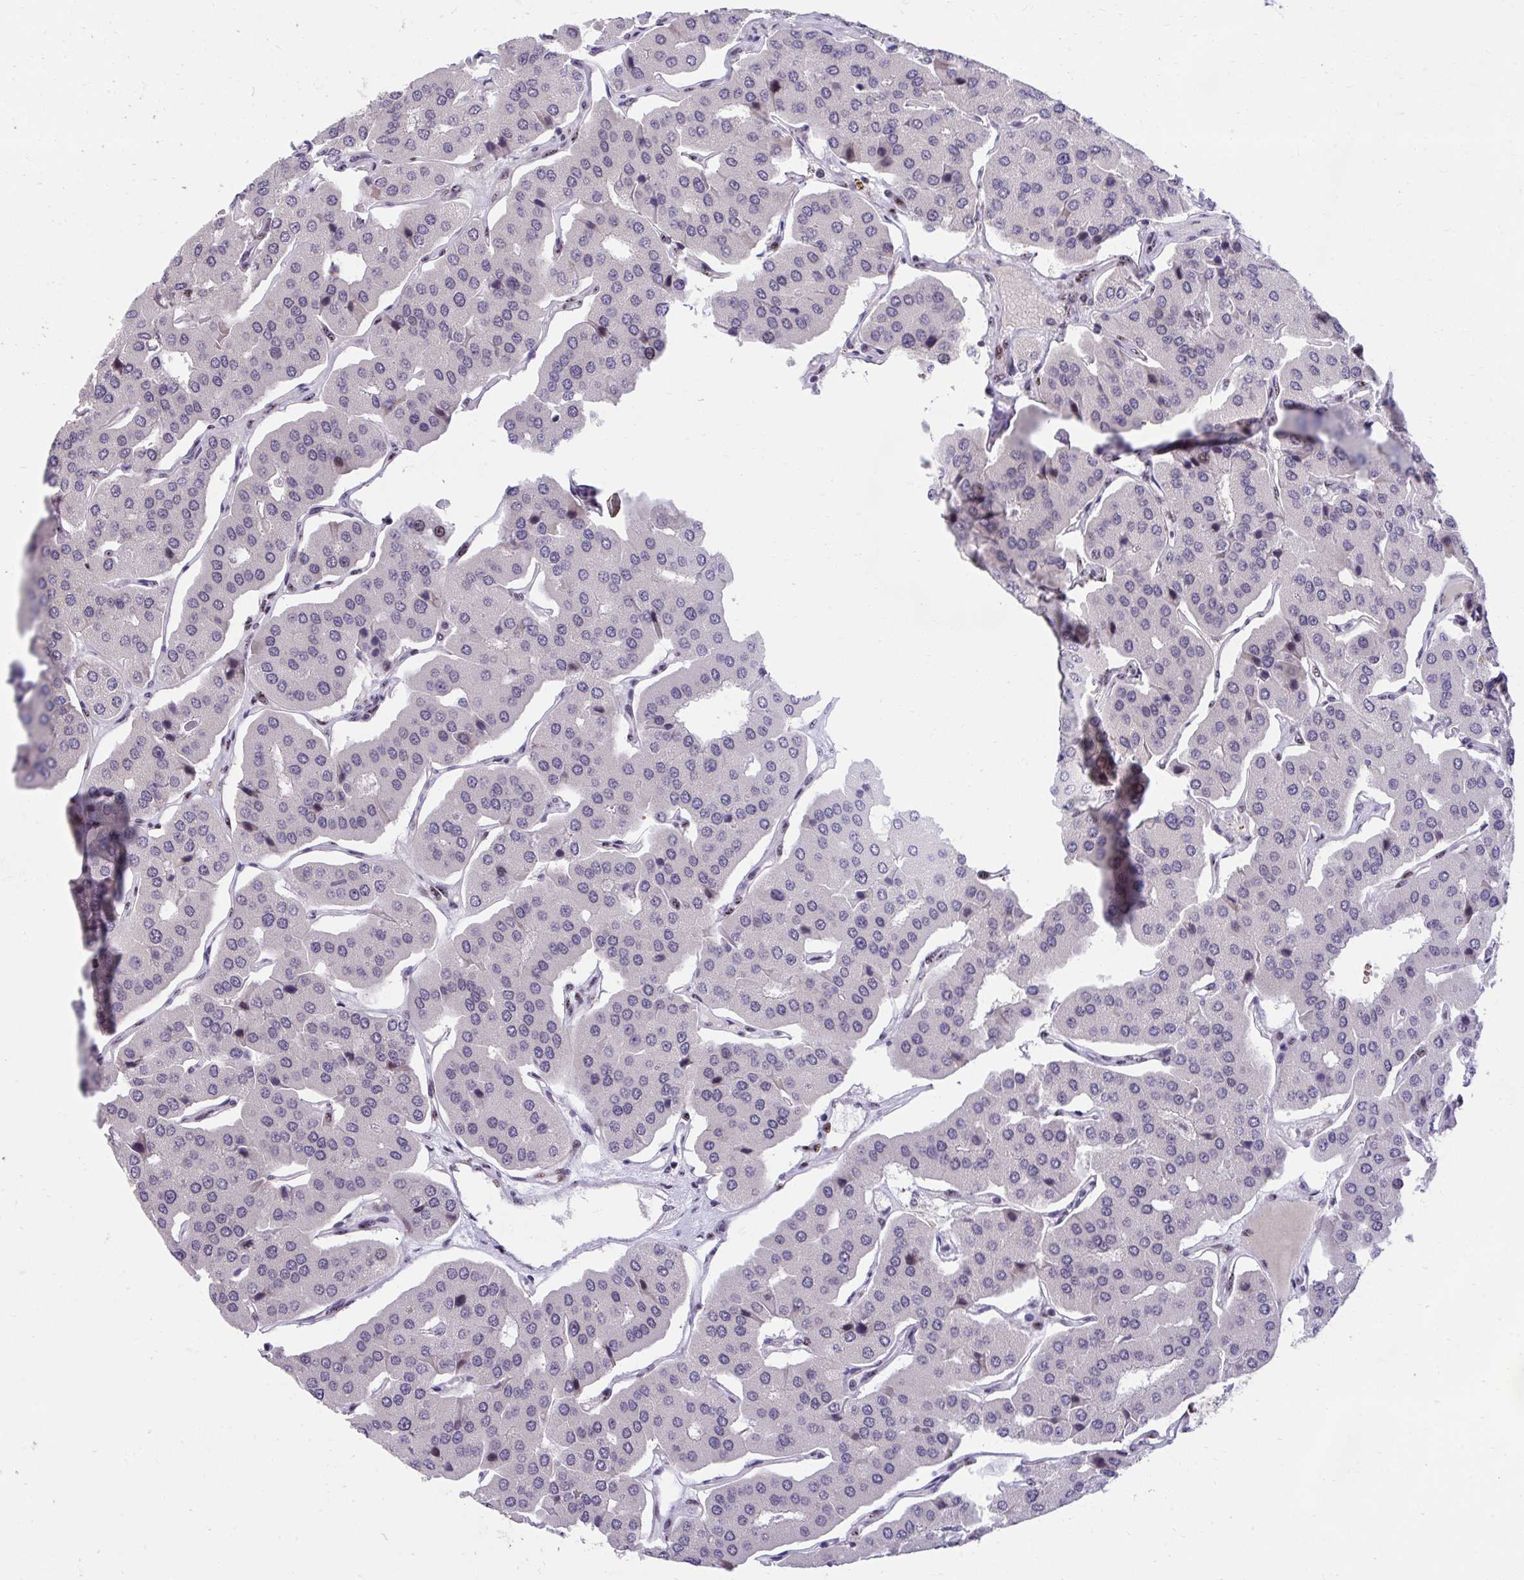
{"staining": {"intensity": "negative", "quantity": "none", "location": "none"}, "tissue": "parathyroid gland", "cell_type": "Glandular cells", "image_type": "normal", "snomed": [{"axis": "morphology", "description": "Normal tissue, NOS"}, {"axis": "morphology", "description": "Adenoma, NOS"}, {"axis": "topography", "description": "Parathyroid gland"}], "caption": "Protein analysis of normal parathyroid gland demonstrates no significant staining in glandular cells.", "gene": "HOXA4", "patient": {"sex": "female", "age": 86}}